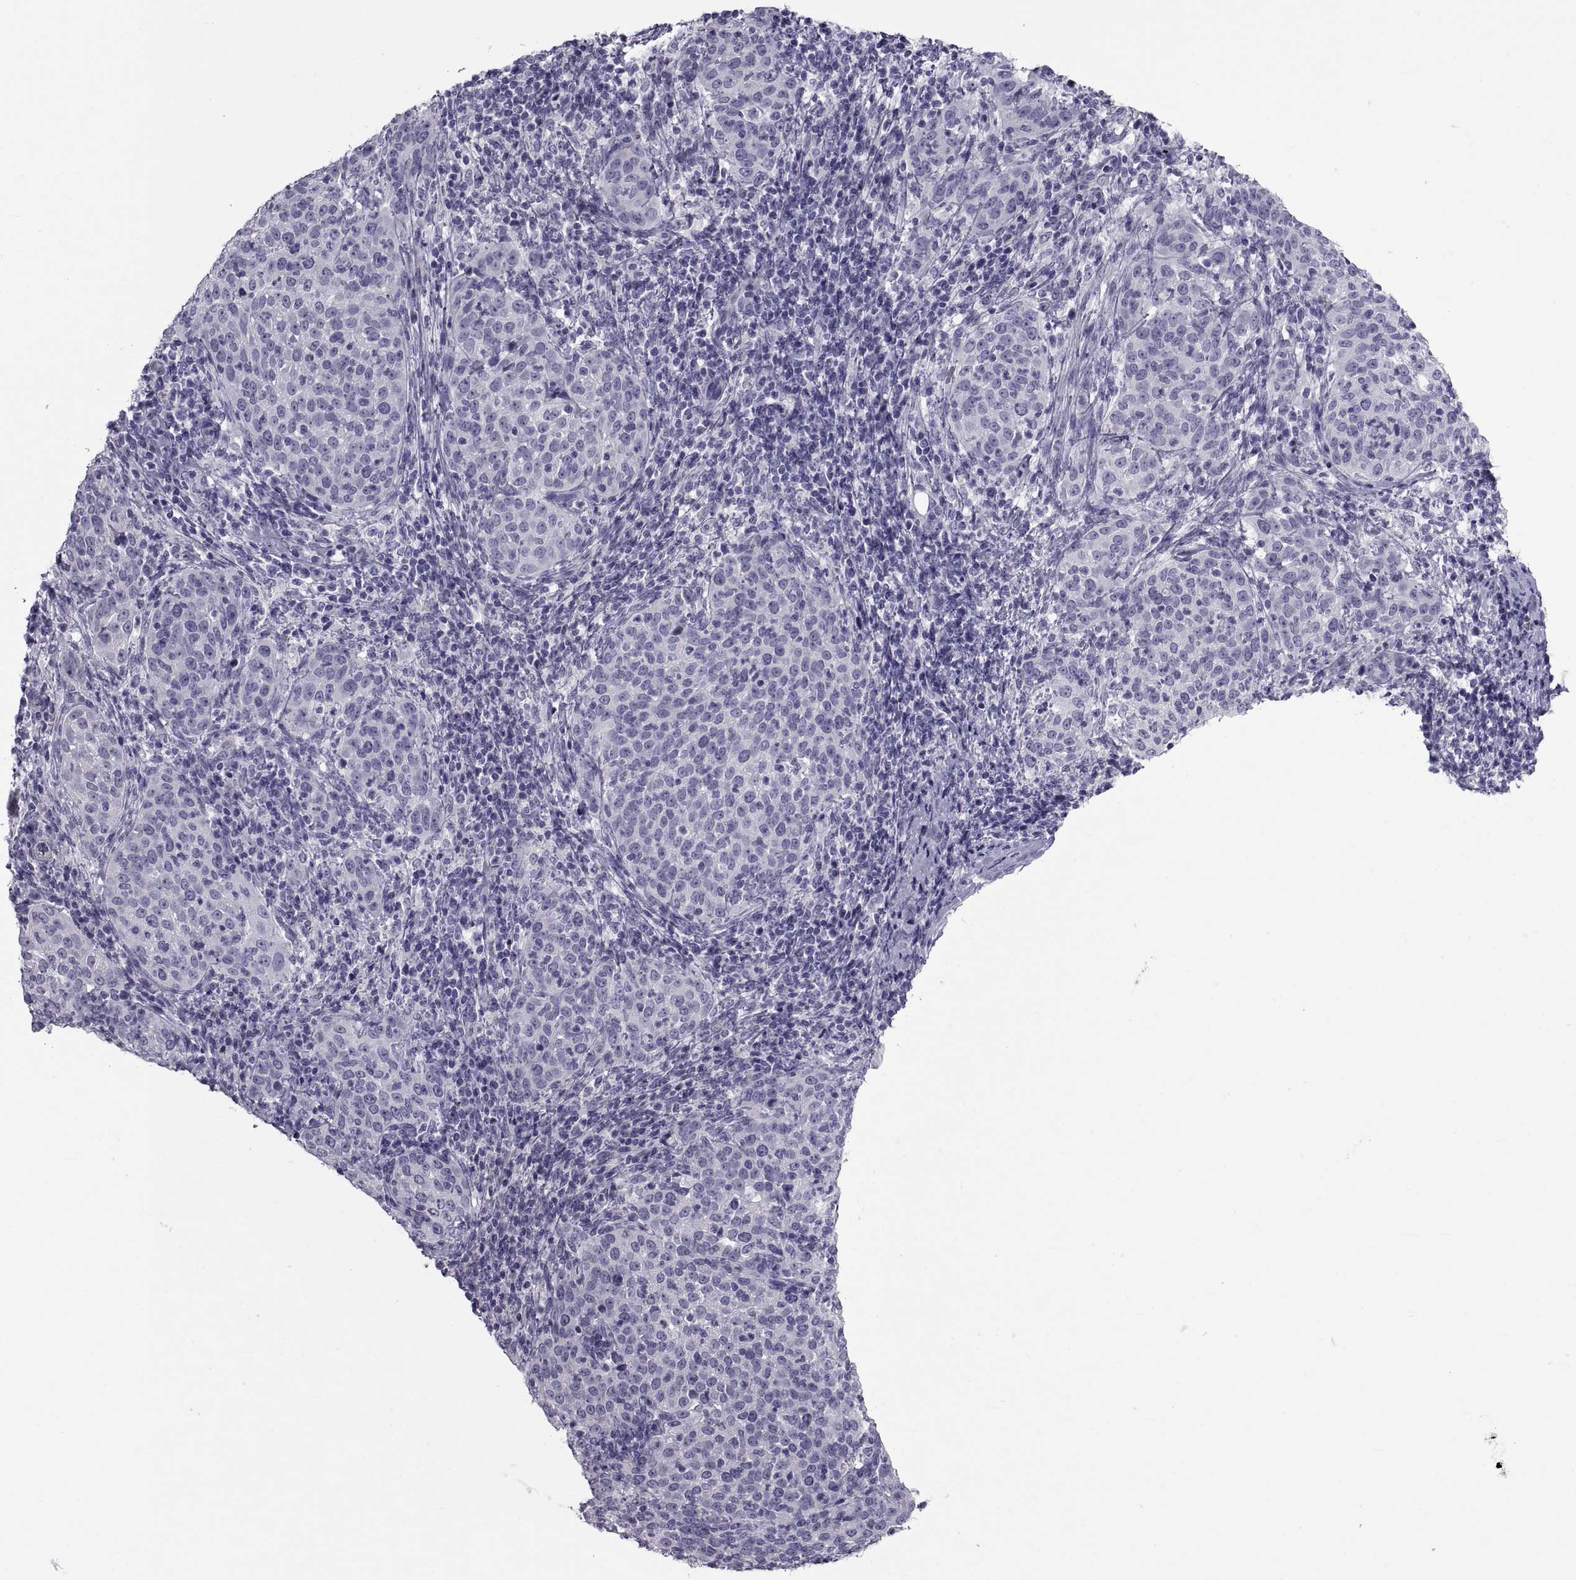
{"staining": {"intensity": "negative", "quantity": "none", "location": "none"}, "tissue": "cervical cancer", "cell_type": "Tumor cells", "image_type": "cancer", "snomed": [{"axis": "morphology", "description": "Squamous cell carcinoma, NOS"}, {"axis": "topography", "description": "Cervix"}], "caption": "Image shows no significant protein staining in tumor cells of cervical squamous cell carcinoma. (Stains: DAB immunohistochemistry (IHC) with hematoxylin counter stain, Microscopy: brightfield microscopy at high magnification).", "gene": "MAGEB1", "patient": {"sex": "female", "age": 51}}